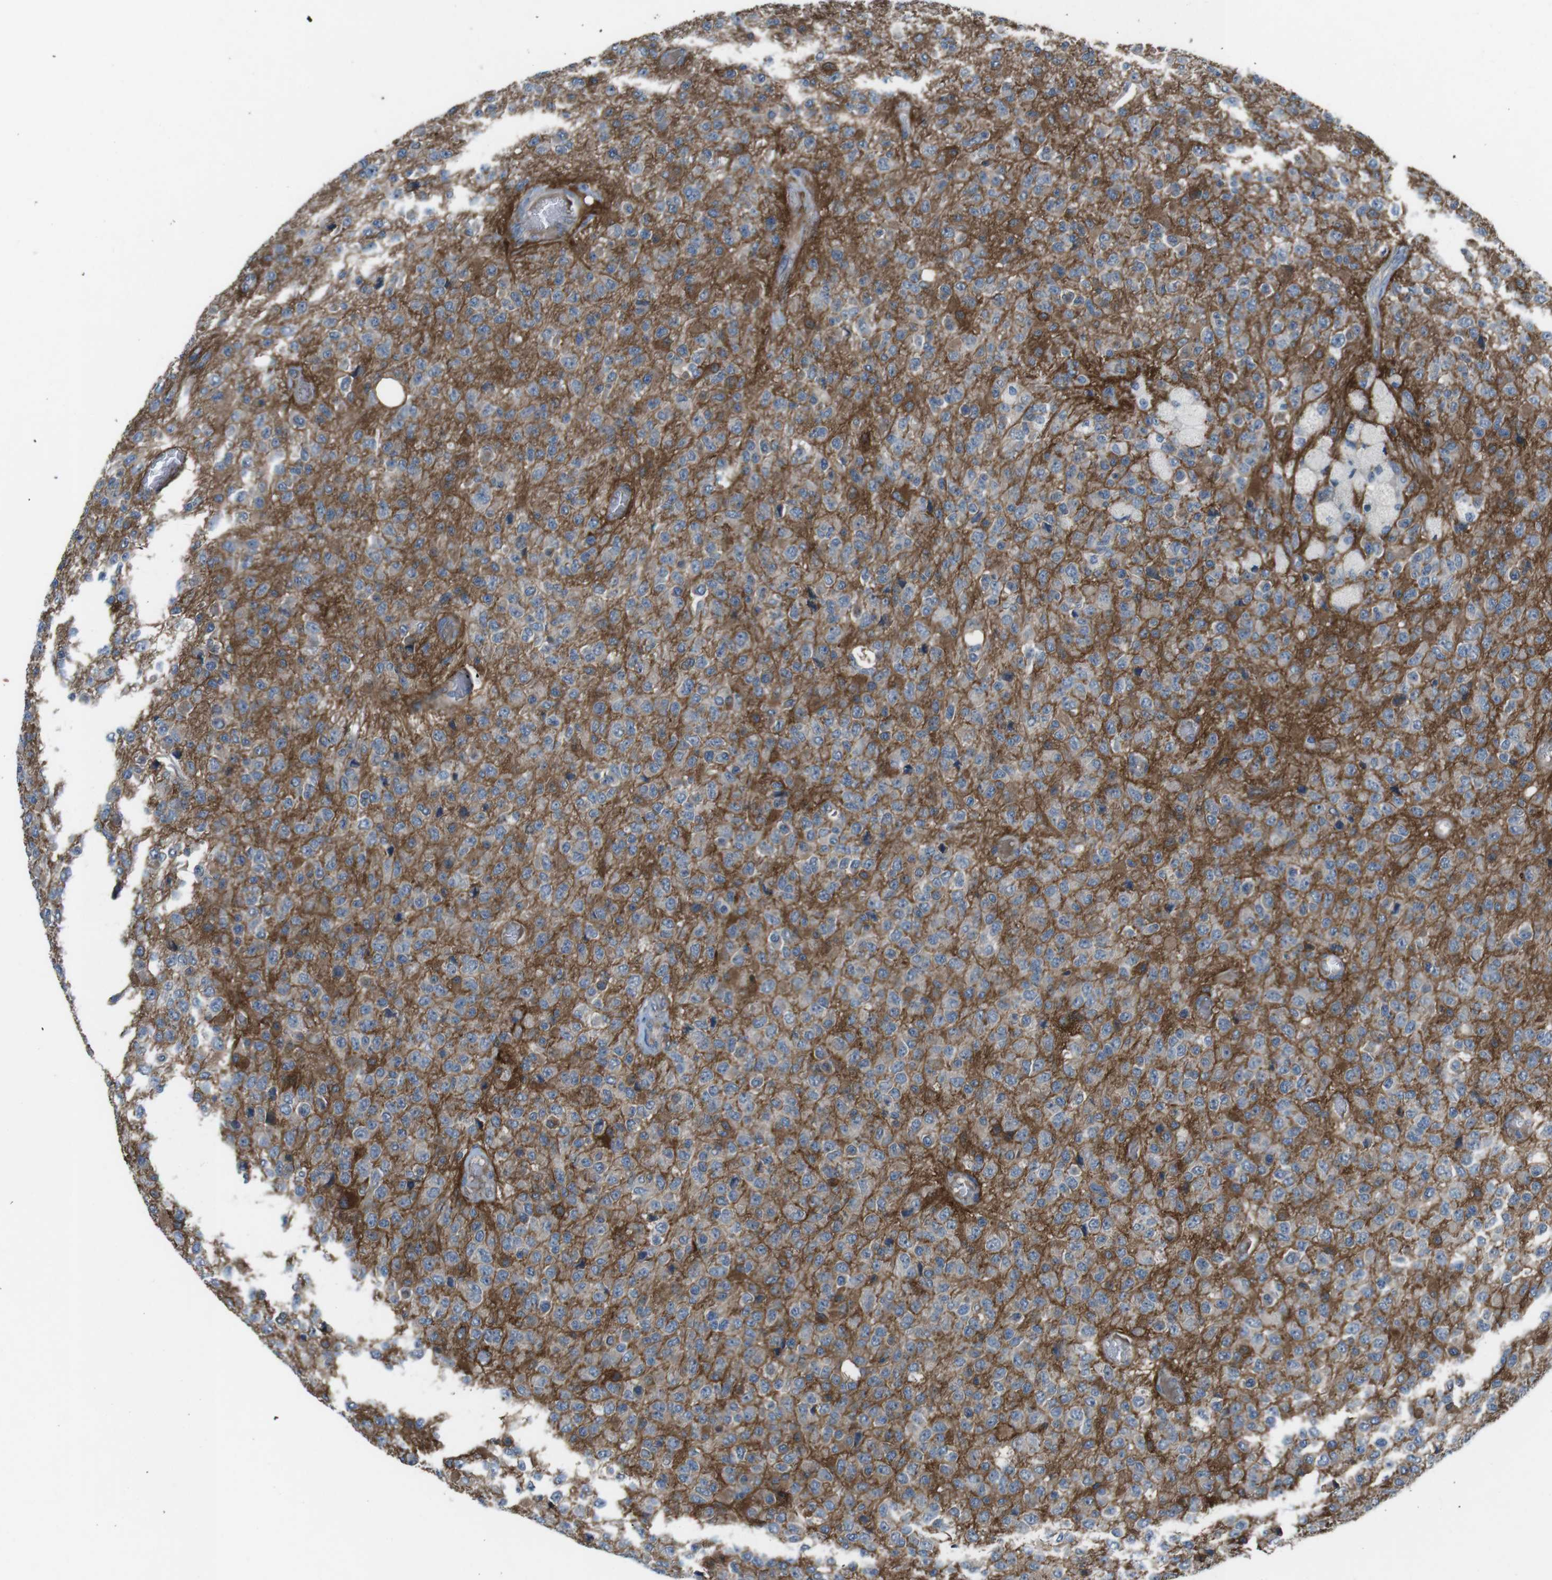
{"staining": {"intensity": "moderate", "quantity": "25%-75%", "location": "cytoplasmic/membranous"}, "tissue": "glioma", "cell_type": "Tumor cells", "image_type": "cancer", "snomed": [{"axis": "morphology", "description": "Glioma, malignant, High grade"}, {"axis": "topography", "description": "pancreas cauda"}], "caption": "A brown stain highlights moderate cytoplasmic/membranous positivity of a protein in human high-grade glioma (malignant) tumor cells.", "gene": "ANK2", "patient": {"sex": "male", "age": 60}}